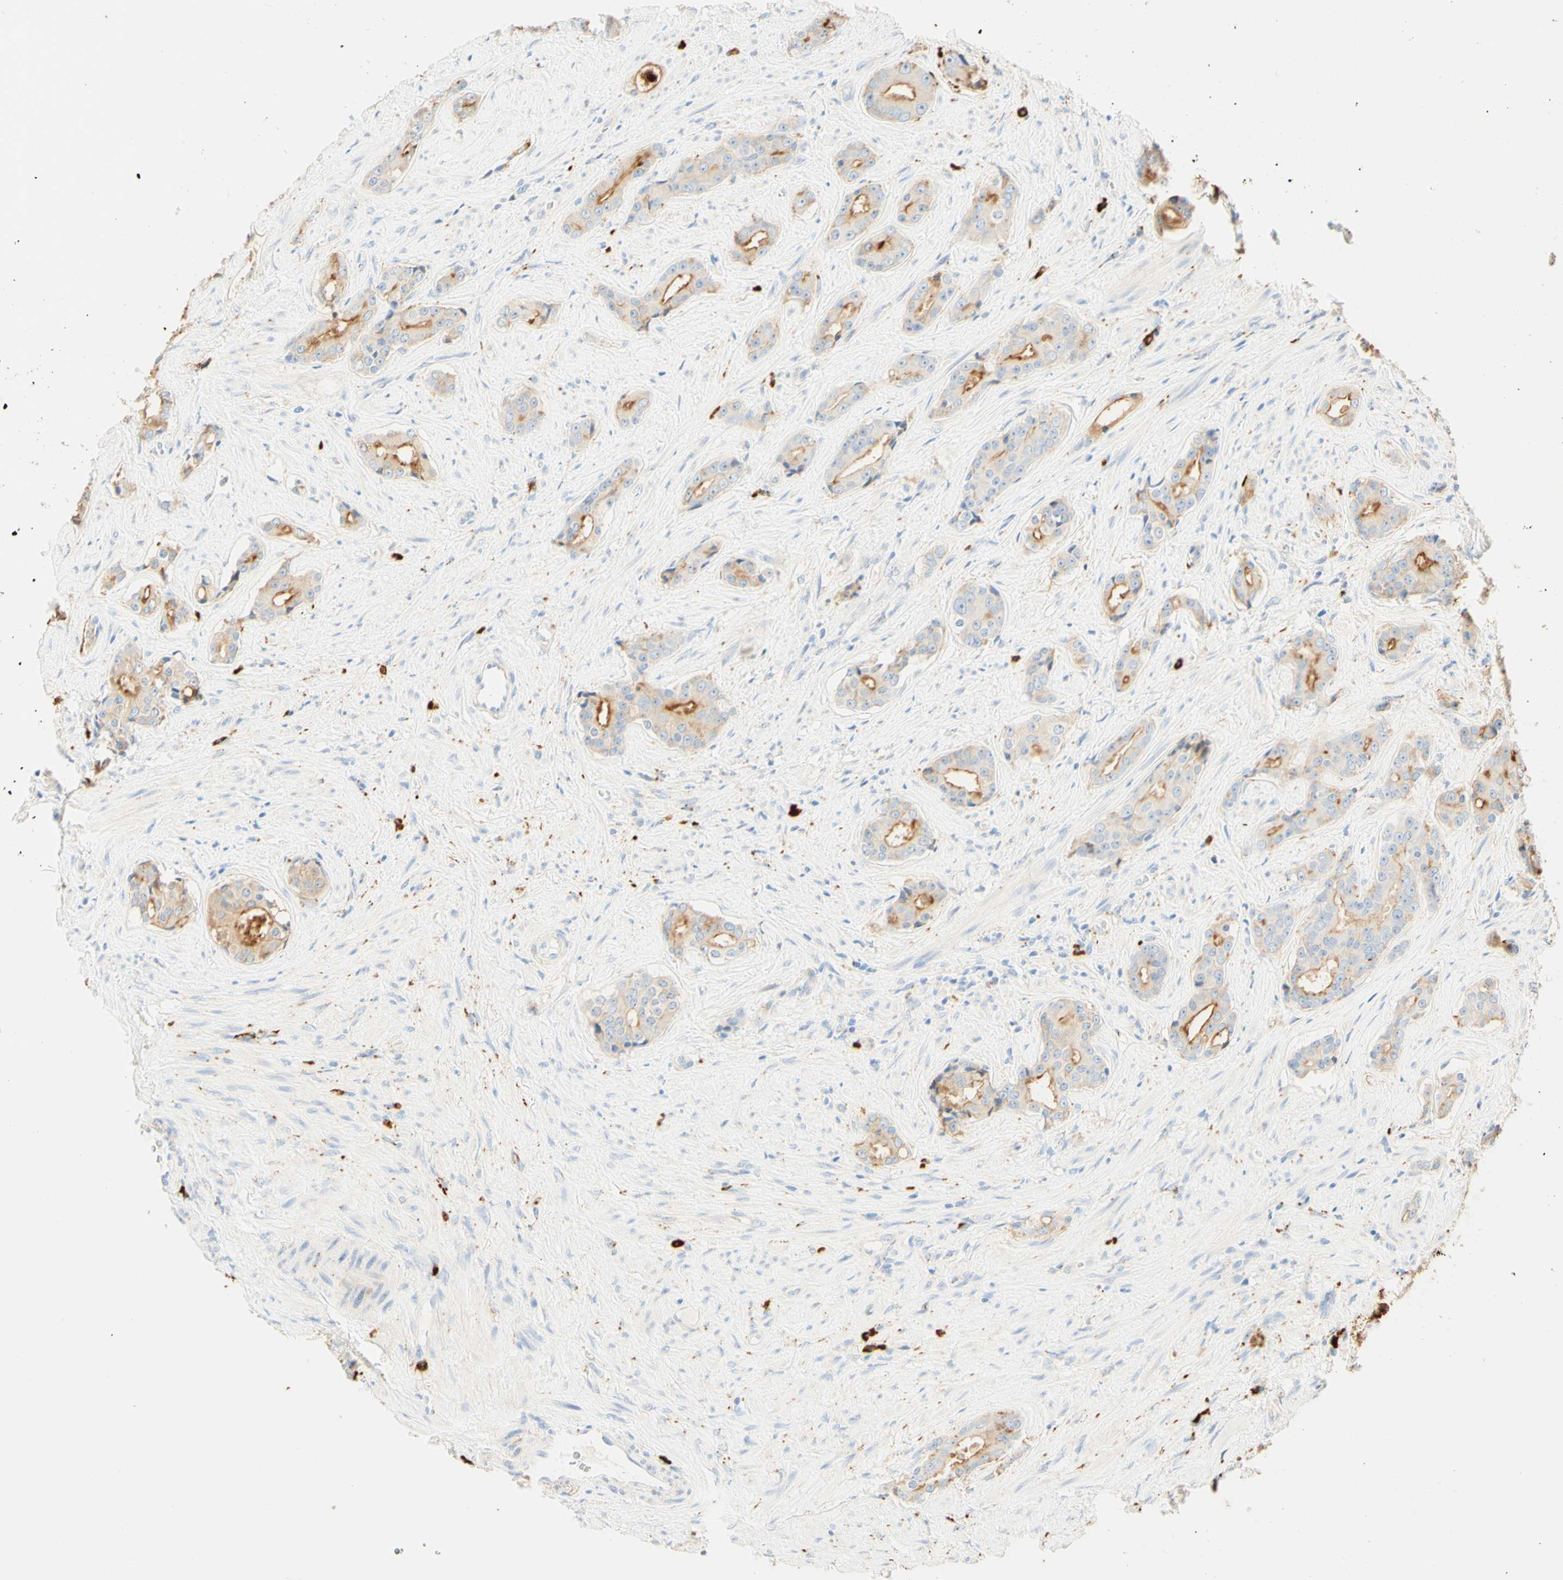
{"staining": {"intensity": "weak", "quantity": "25%-75%", "location": "cytoplasmic/membranous"}, "tissue": "prostate cancer", "cell_type": "Tumor cells", "image_type": "cancer", "snomed": [{"axis": "morphology", "description": "Adenocarcinoma, High grade"}, {"axis": "topography", "description": "Prostate"}], "caption": "Protein expression analysis of high-grade adenocarcinoma (prostate) shows weak cytoplasmic/membranous staining in approximately 25%-75% of tumor cells.", "gene": "CD63", "patient": {"sex": "male", "age": 71}}